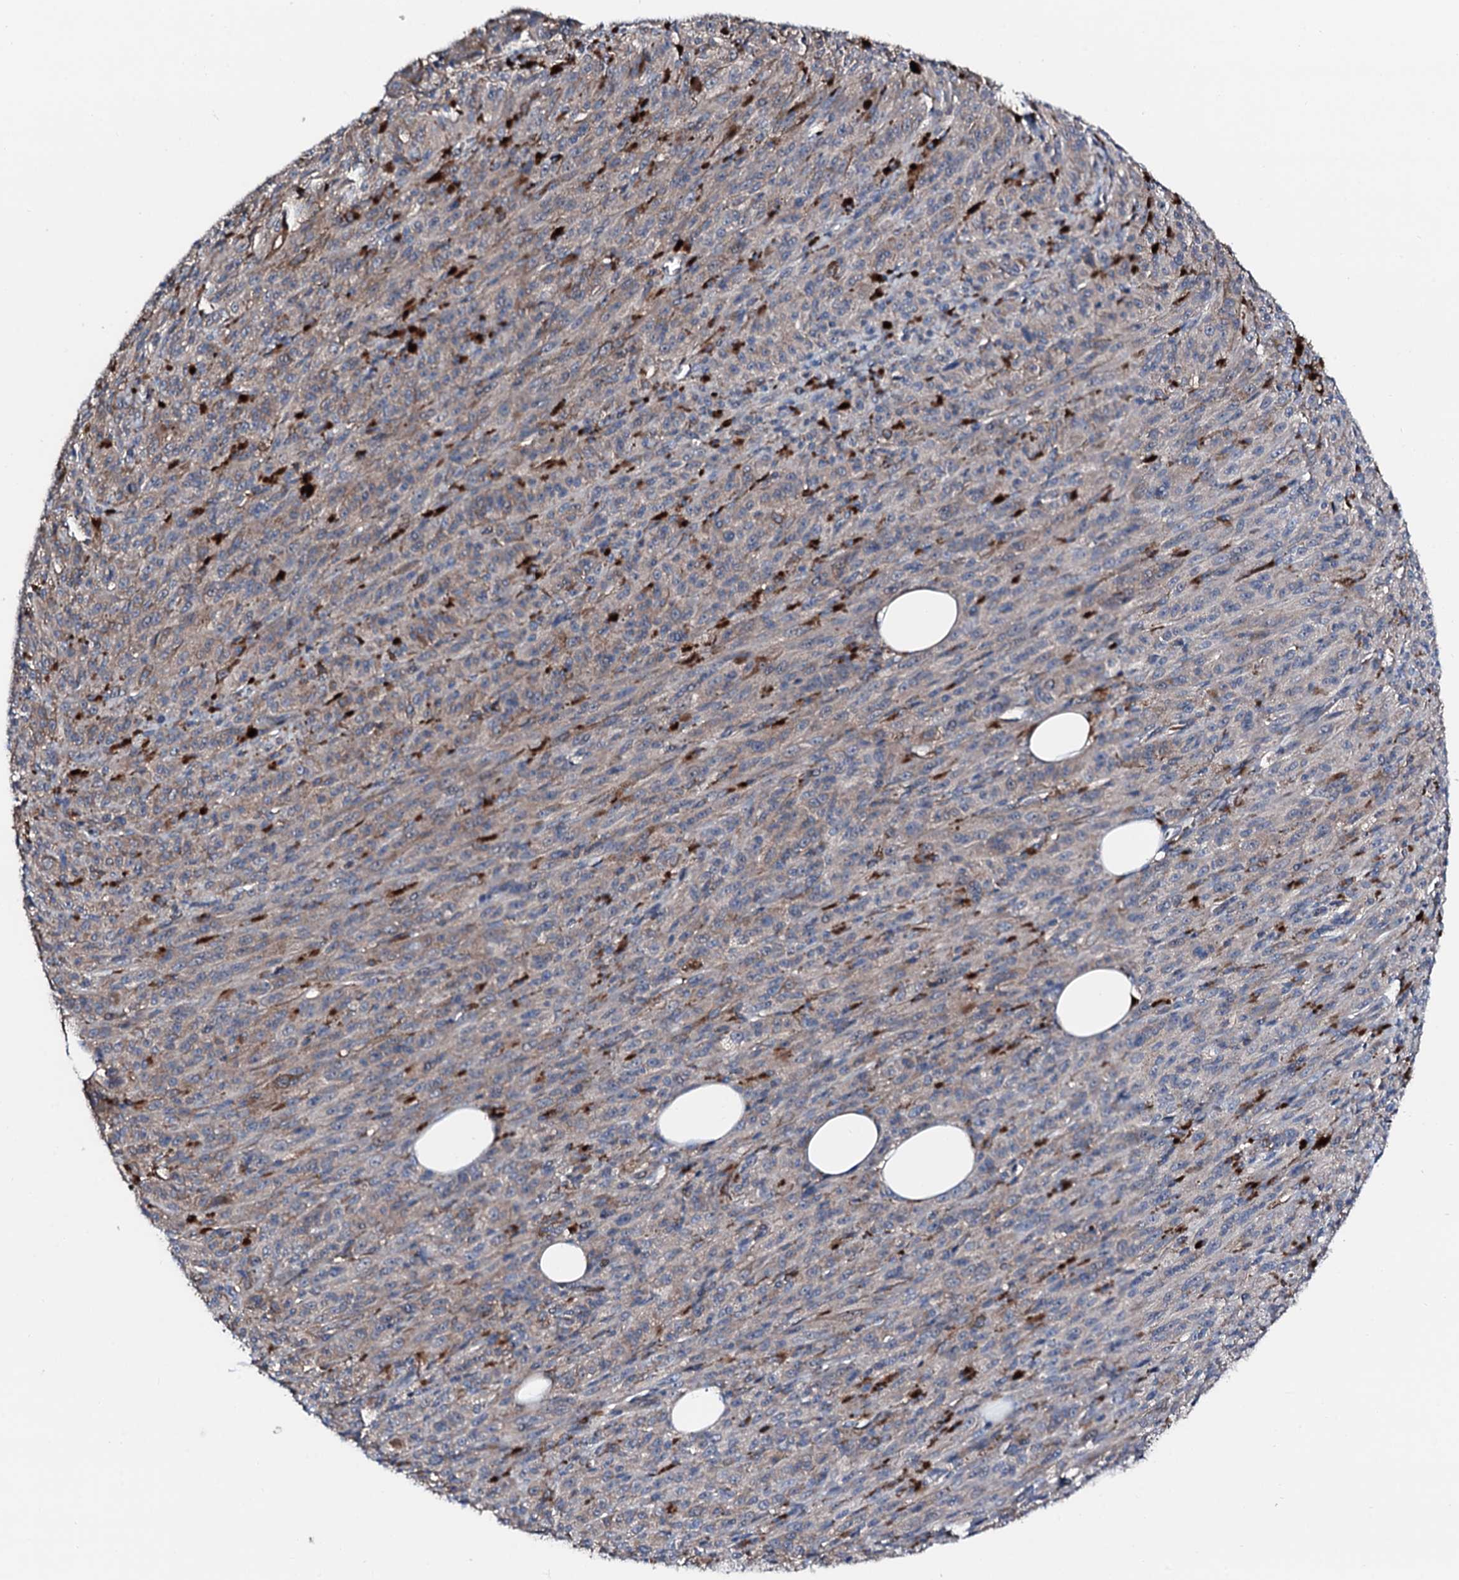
{"staining": {"intensity": "negative", "quantity": "none", "location": "none"}, "tissue": "melanoma", "cell_type": "Tumor cells", "image_type": "cancer", "snomed": [{"axis": "morphology", "description": "Malignant melanoma, NOS"}, {"axis": "topography", "description": "Skin"}], "caption": "Immunohistochemistry micrograph of neoplastic tissue: human malignant melanoma stained with DAB (3,3'-diaminobenzidine) shows no significant protein positivity in tumor cells.", "gene": "TRAFD1", "patient": {"sex": "female", "age": 52}}